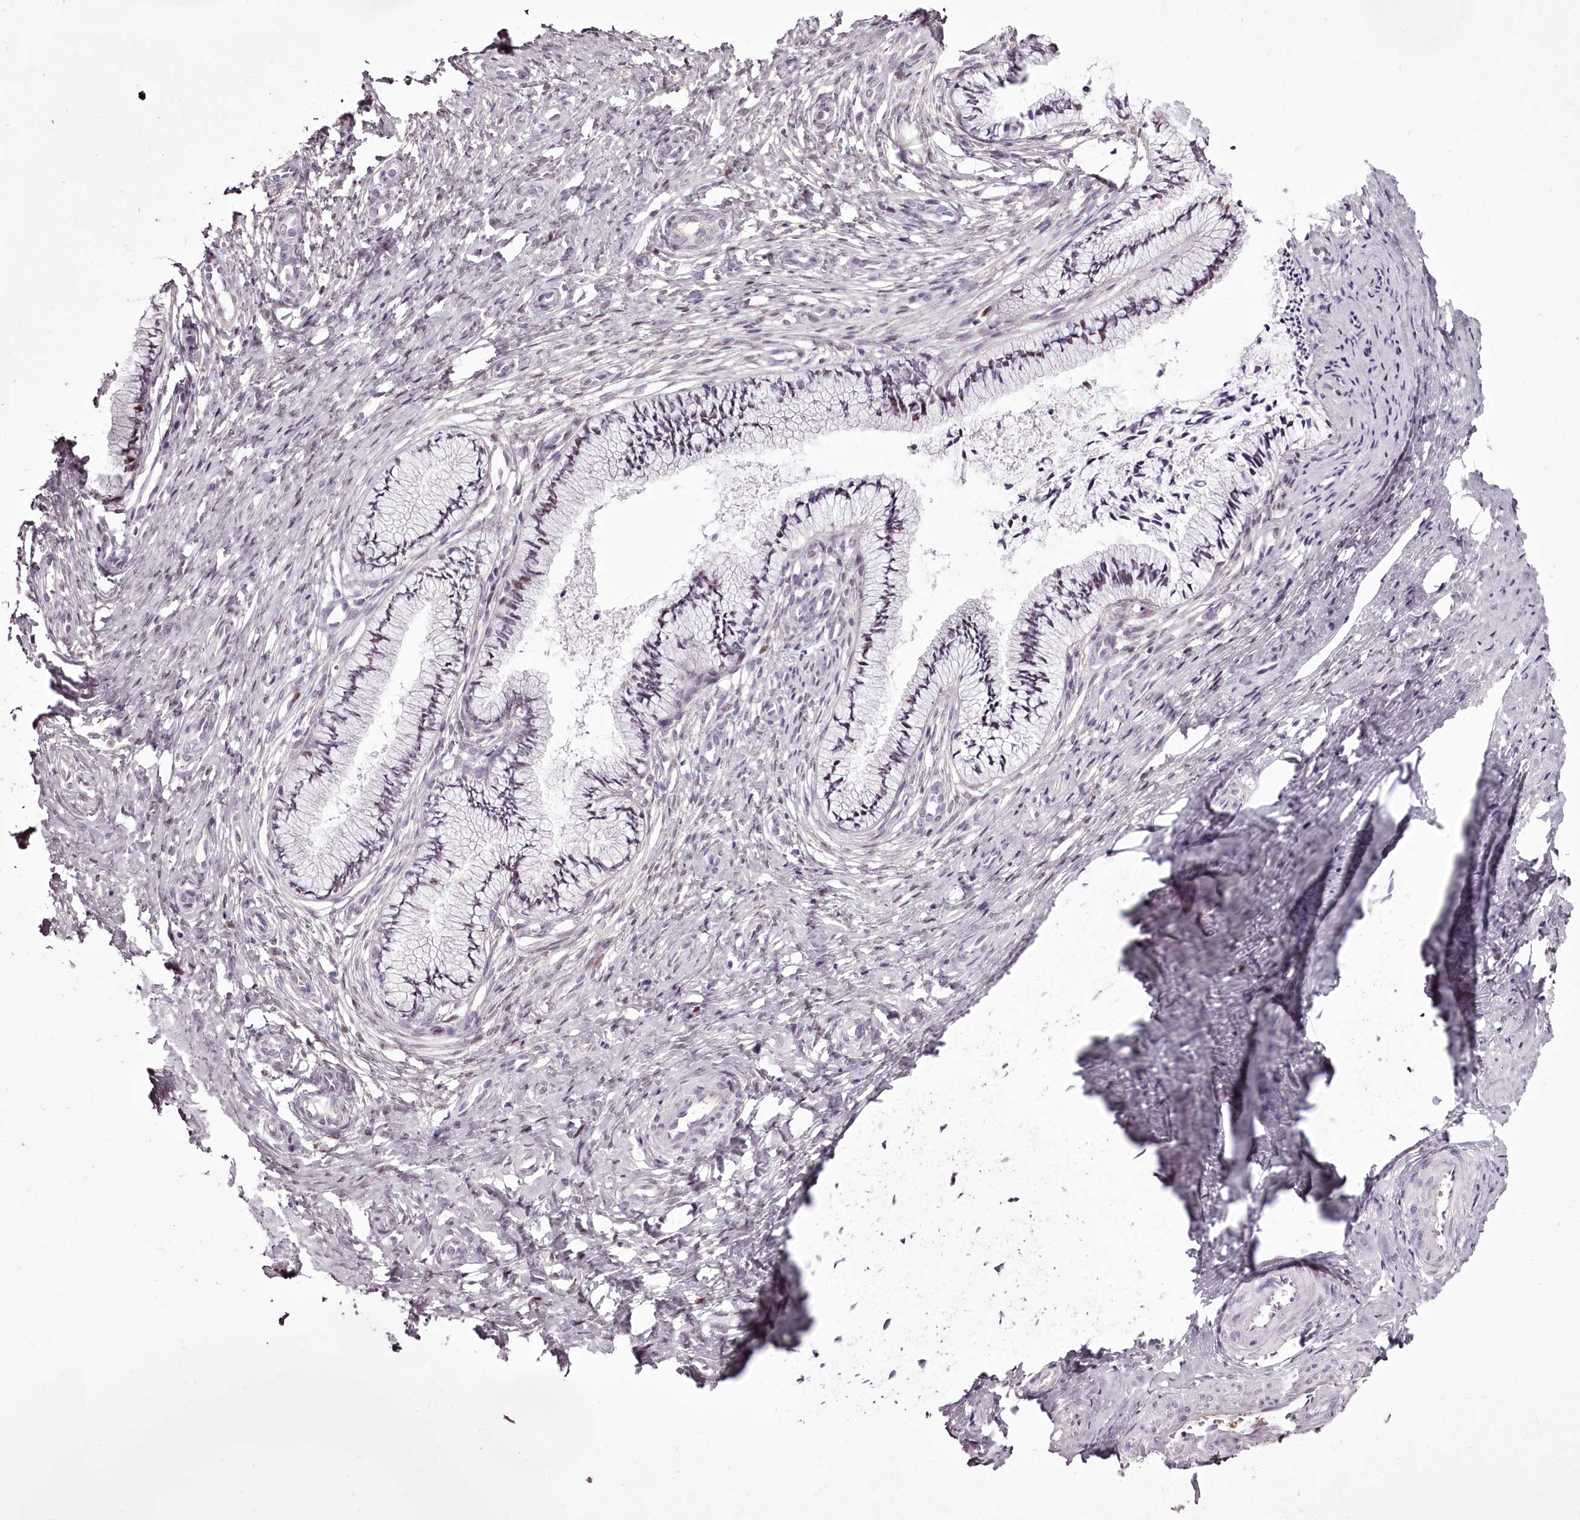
{"staining": {"intensity": "moderate", "quantity": "<25%", "location": "nuclear"}, "tissue": "cervix", "cell_type": "Glandular cells", "image_type": "normal", "snomed": [{"axis": "morphology", "description": "Normal tissue, NOS"}, {"axis": "topography", "description": "Cervix"}], "caption": "Protein expression analysis of unremarkable human cervix reveals moderate nuclear staining in about <25% of glandular cells.", "gene": "C1orf56", "patient": {"sex": "female", "age": 36}}